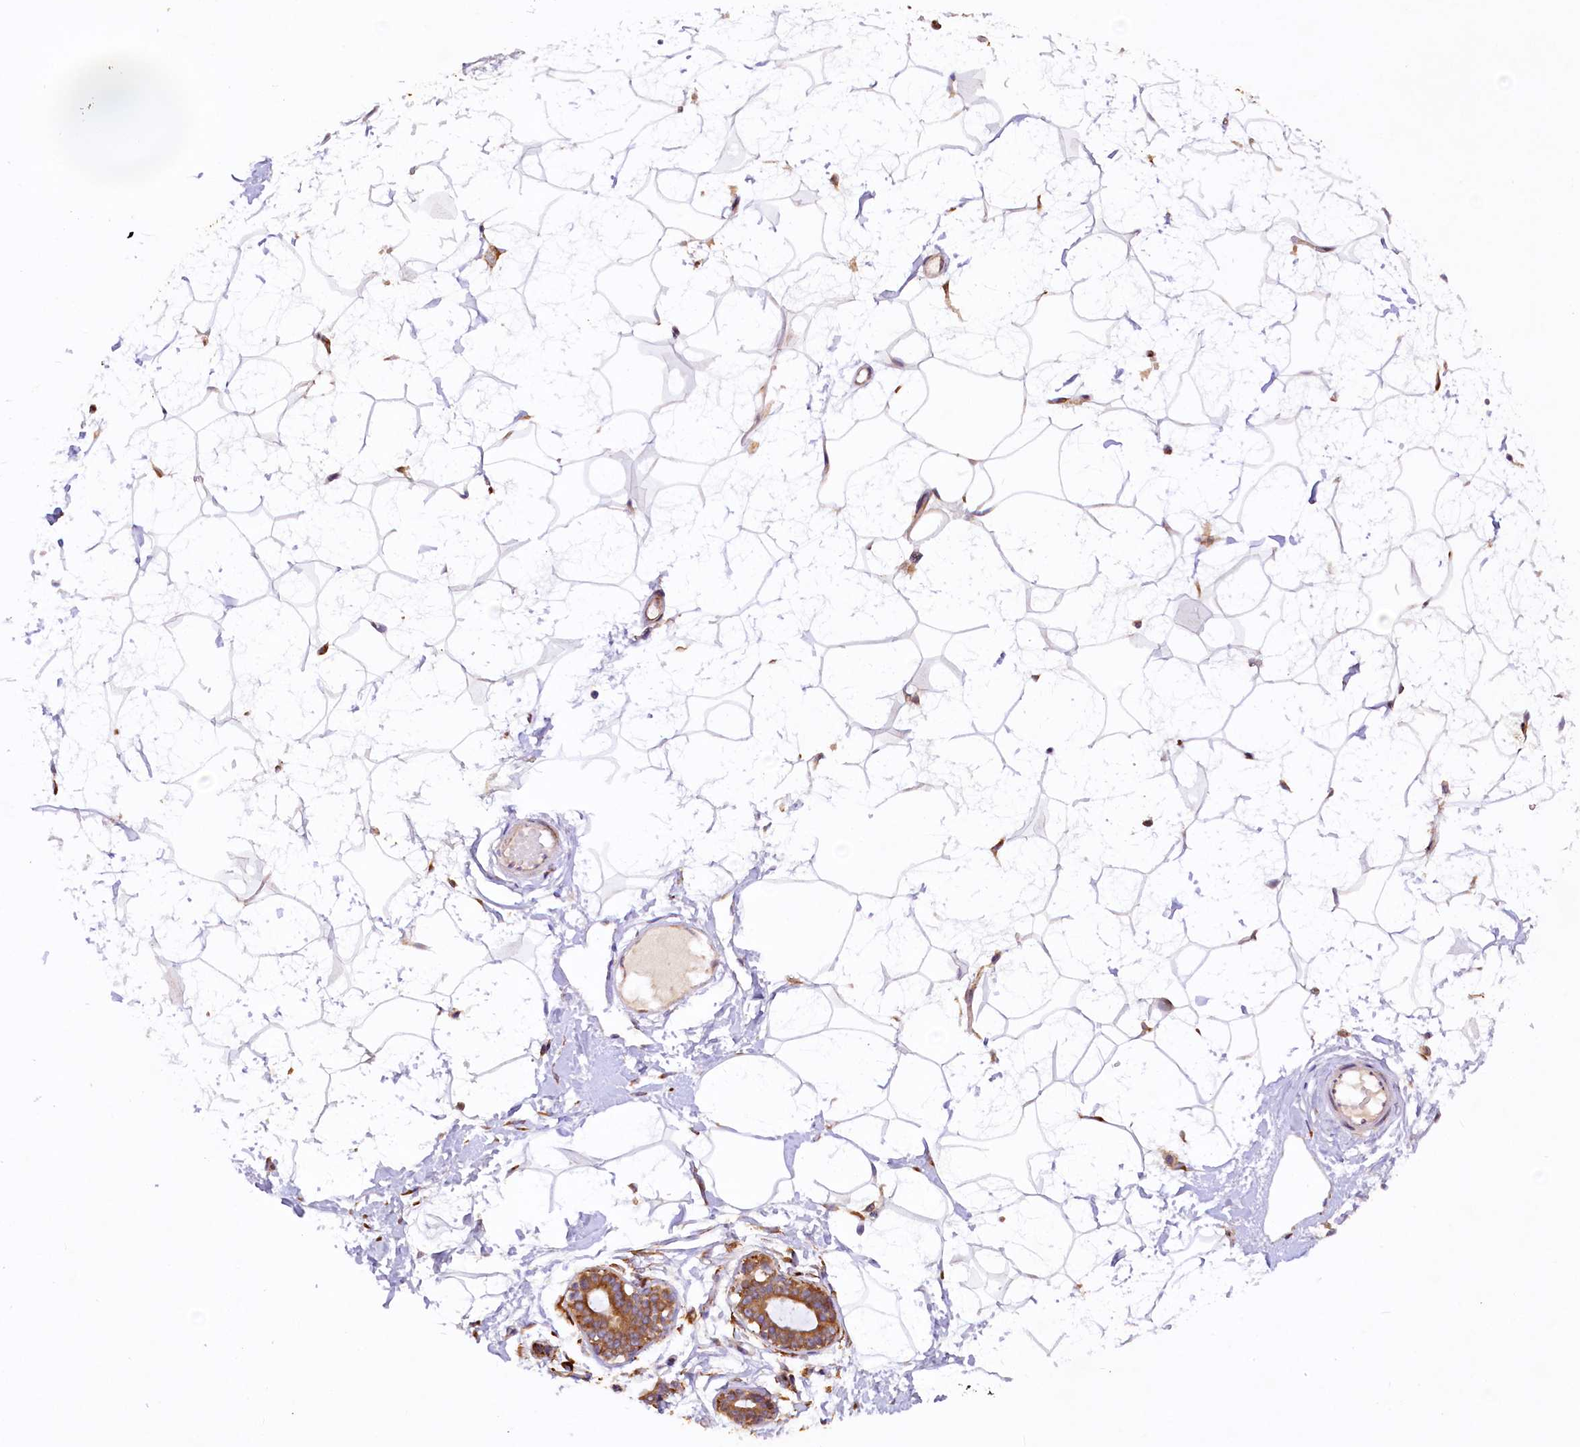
{"staining": {"intensity": "weak", "quantity": "25%-75%", "location": "cytoplasmic/membranous"}, "tissue": "breast", "cell_type": "Adipocytes", "image_type": "normal", "snomed": [{"axis": "morphology", "description": "Normal tissue, NOS"}, {"axis": "morphology", "description": "Adenoma, NOS"}, {"axis": "topography", "description": "Breast"}], "caption": "Immunohistochemical staining of benign human breast demonstrates weak cytoplasmic/membranous protein positivity in approximately 25%-75% of adipocytes.", "gene": "SSC5D", "patient": {"sex": "female", "age": 23}}